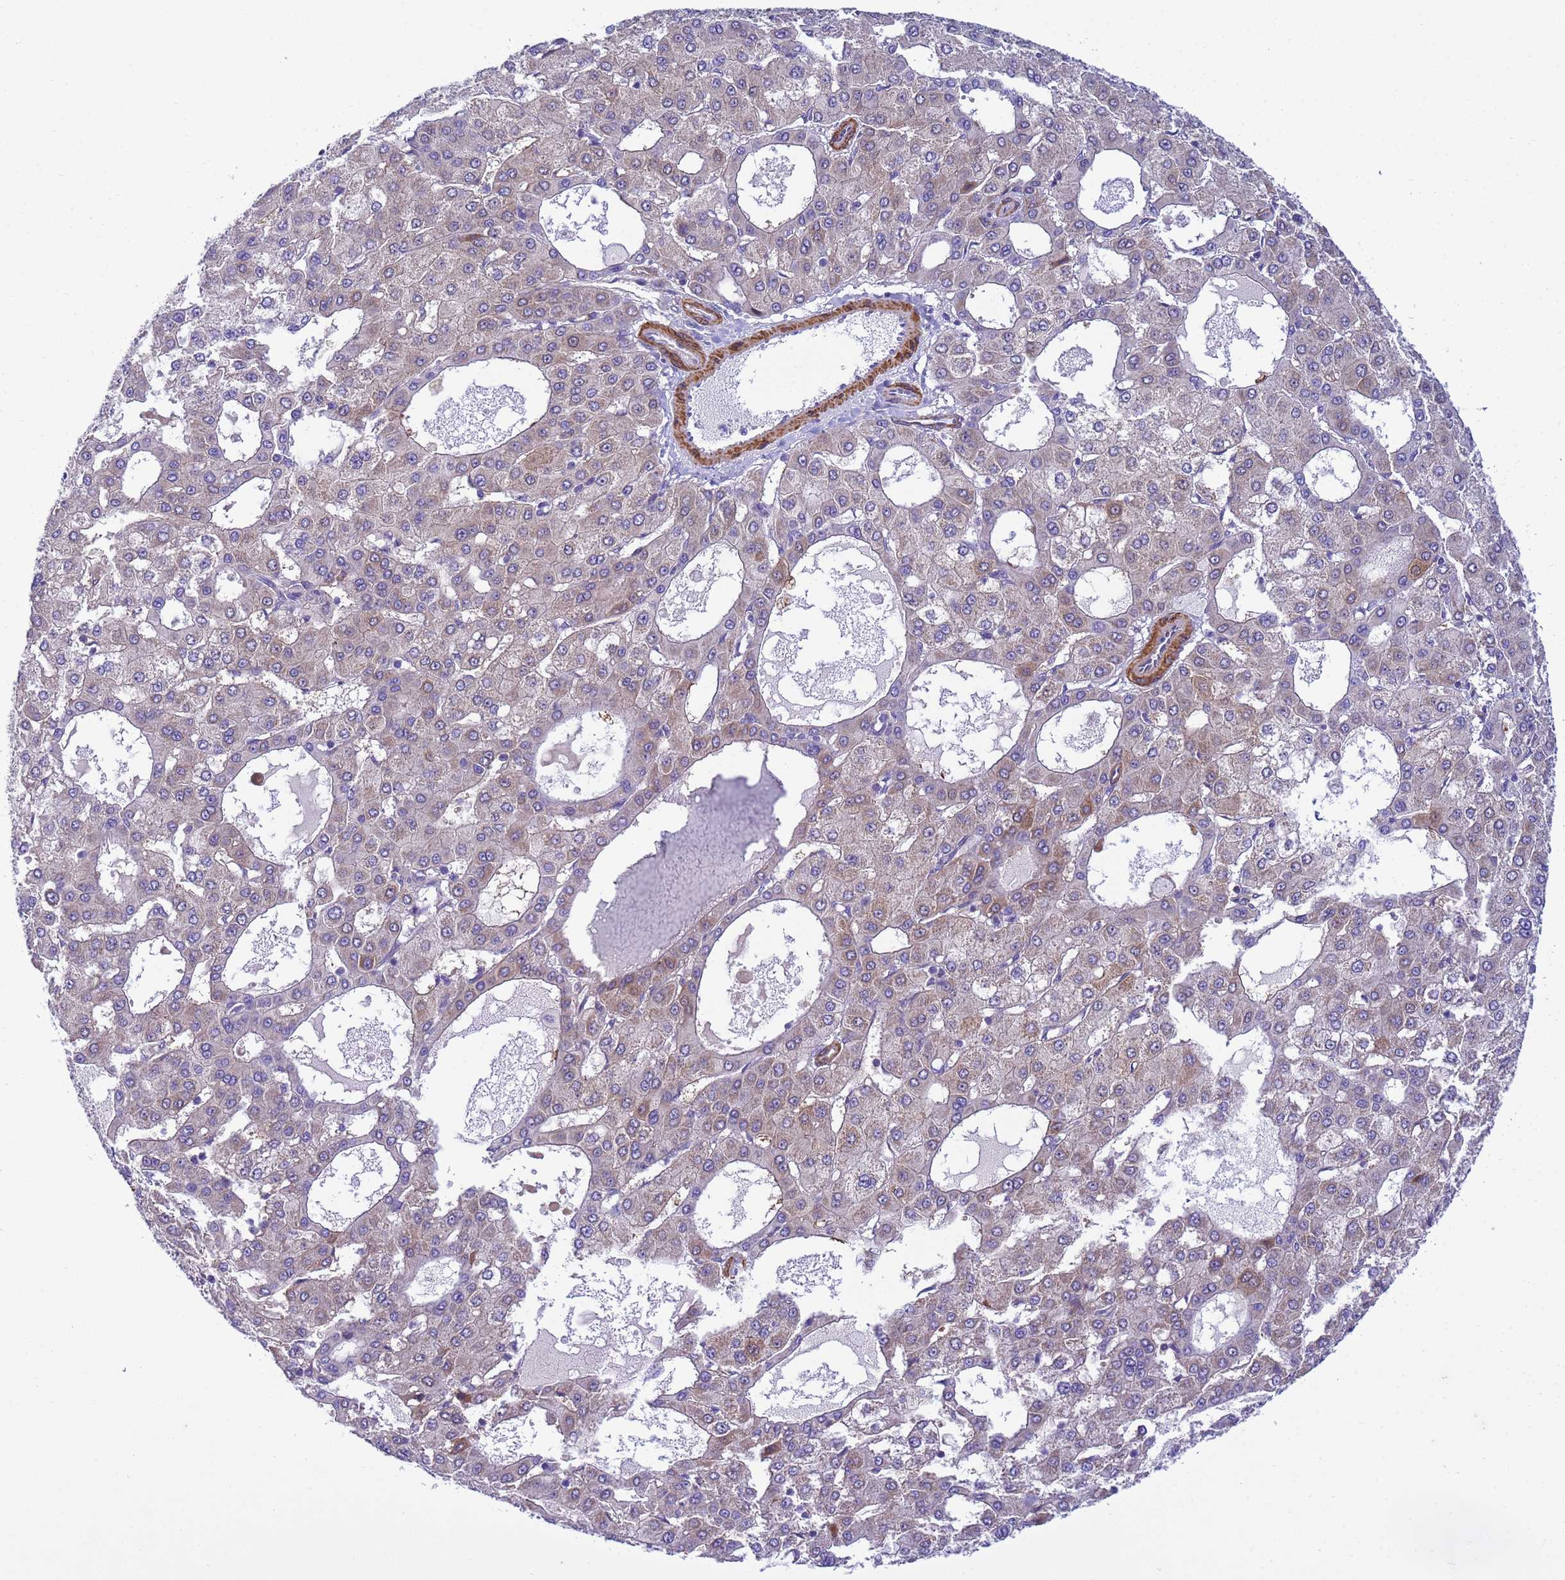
{"staining": {"intensity": "weak", "quantity": "25%-75%", "location": "cytoplasmic/membranous"}, "tissue": "liver cancer", "cell_type": "Tumor cells", "image_type": "cancer", "snomed": [{"axis": "morphology", "description": "Carcinoma, Hepatocellular, NOS"}, {"axis": "topography", "description": "Liver"}], "caption": "Human hepatocellular carcinoma (liver) stained with a protein marker reveals weak staining in tumor cells.", "gene": "P2RX7", "patient": {"sex": "male", "age": 47}}